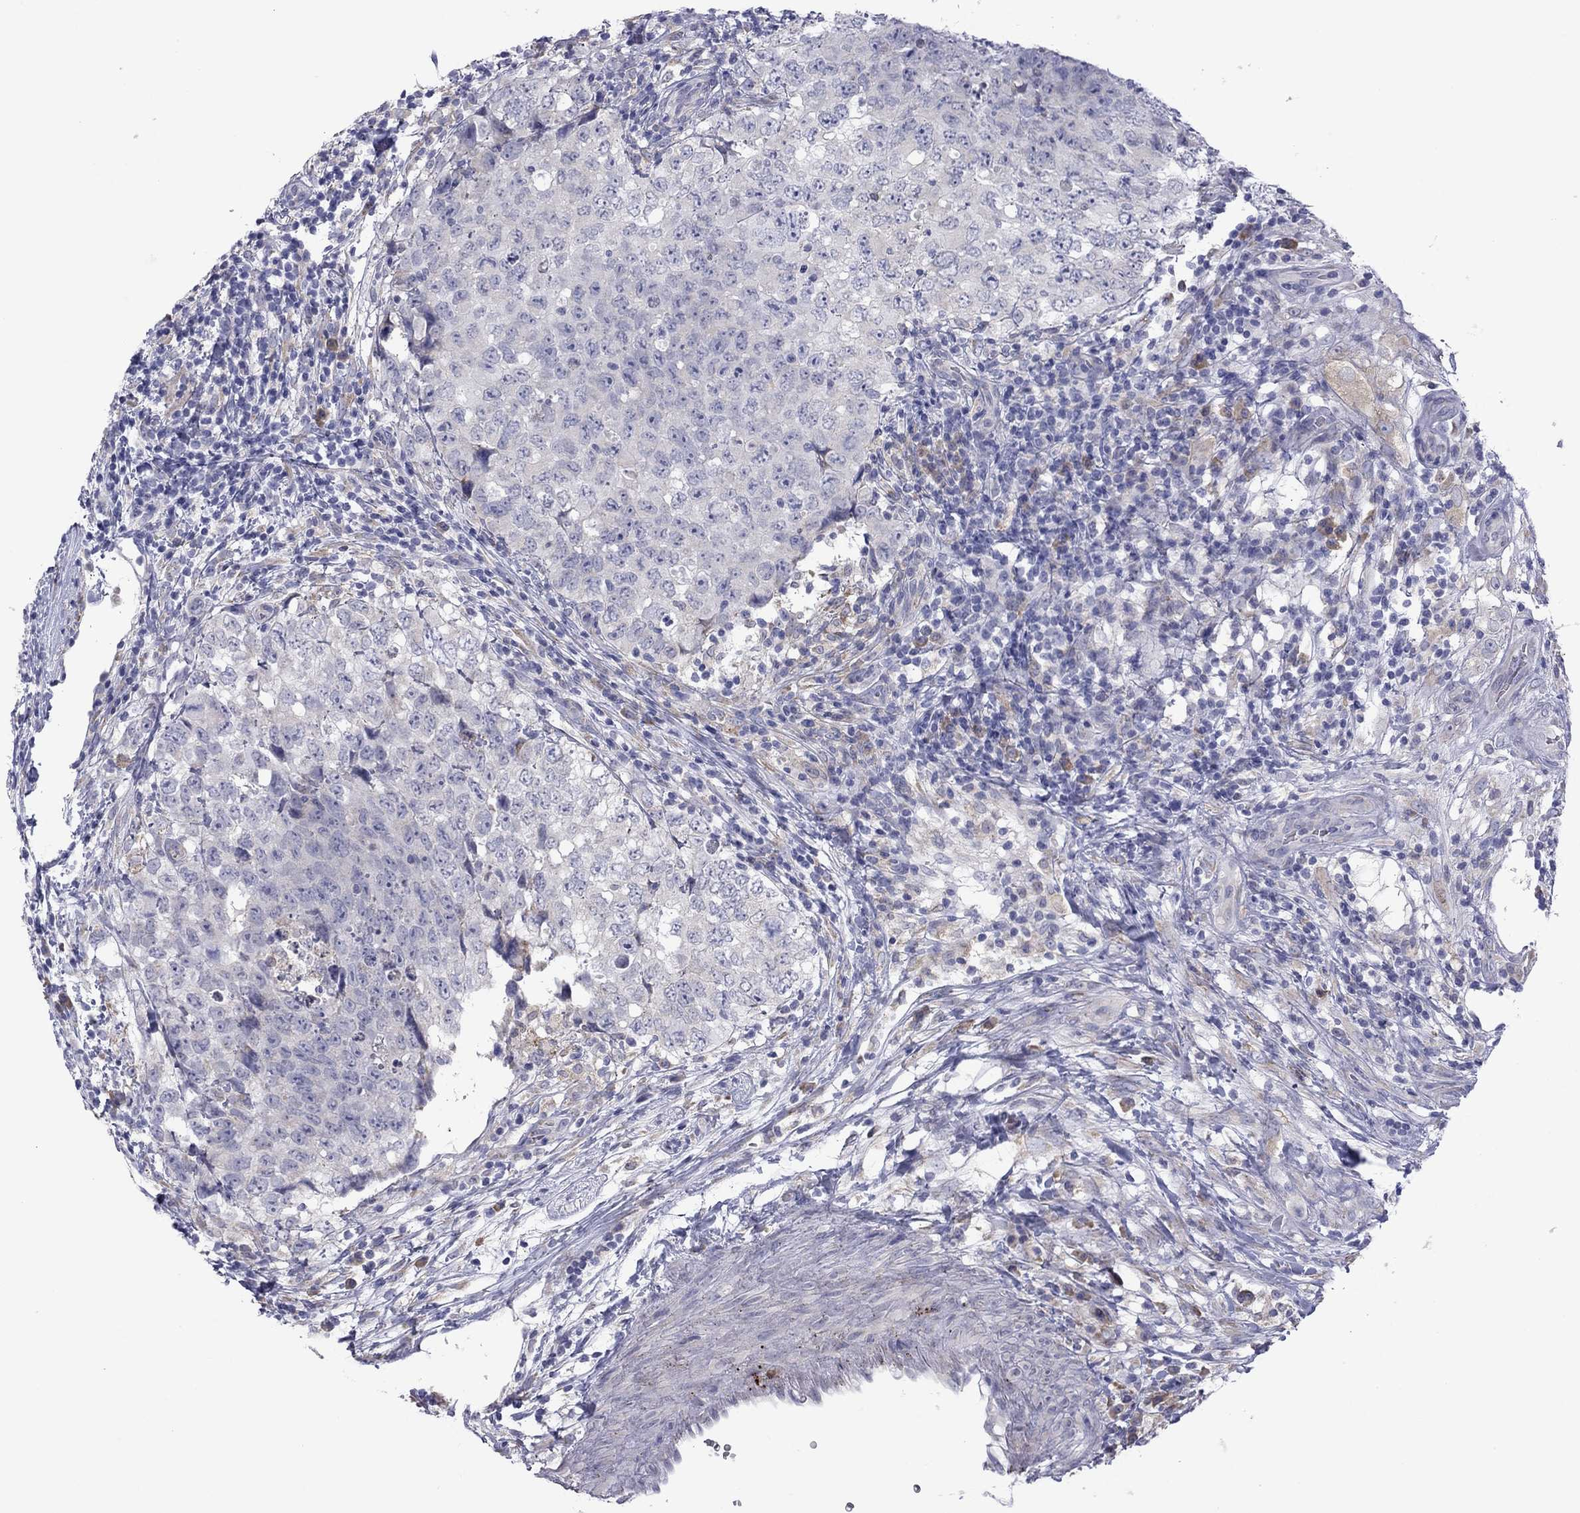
{"staining": {"intensity": "negative", "quantity": "none", "location": "none"}, "tissue": "testis cancer", "cell_type": "Tumor cells", "image_type": "cancer", "snomed": [{"axis": "morphology", "description": "Seminoma, NOS"}, {"axis": "topography", "description": "Testis"}], "caption": "IHC of human testis cancer (seminoma) displays no expression in tumor cells. Brightfield microscopy of immunohistochemistry stained with DAB (3,3'-diaminobenzidine) (brown) and hematoxylin (blue), captured at high magnification.", "gene": "TMPRSS11A", "patient": {"sex": "male", "age": 34}}